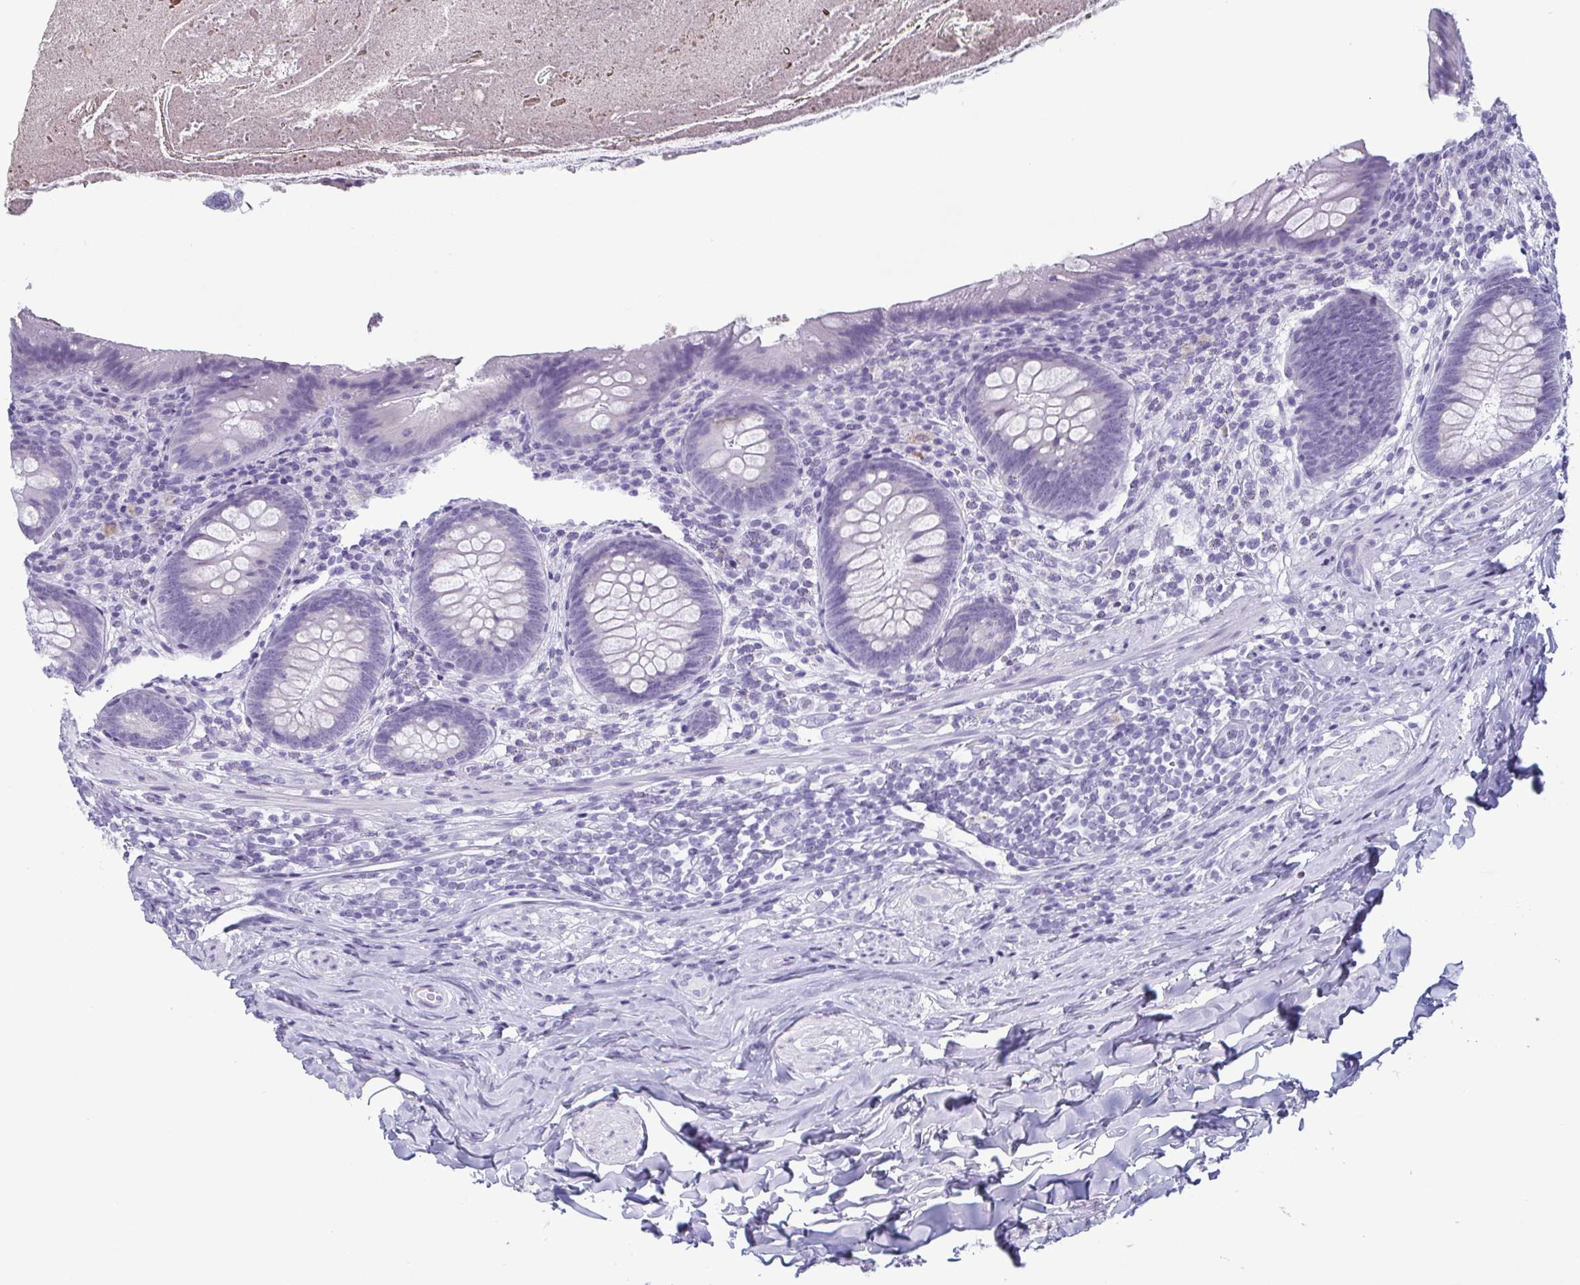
{"staining": {"intensity": "negative", "quantity": "none", "location": "none"}, "tissue": "appendix", "cell_type": "Glandular cells", "image_type": "normal", "snomed": [{"axis": "morphology", "description": "Normal tissue, NOS"}, {"axis": "topography", "description": "Appendix"}], "caption": "The histopathology image exhibits no staining of glandular cells in benign appendix. (DAB (3,3'-diaminobenzidine) immunohistochemistry (IHC), high magnification).", "gene": "KRT78", "patient": {"sex": "male", "age": 47}}